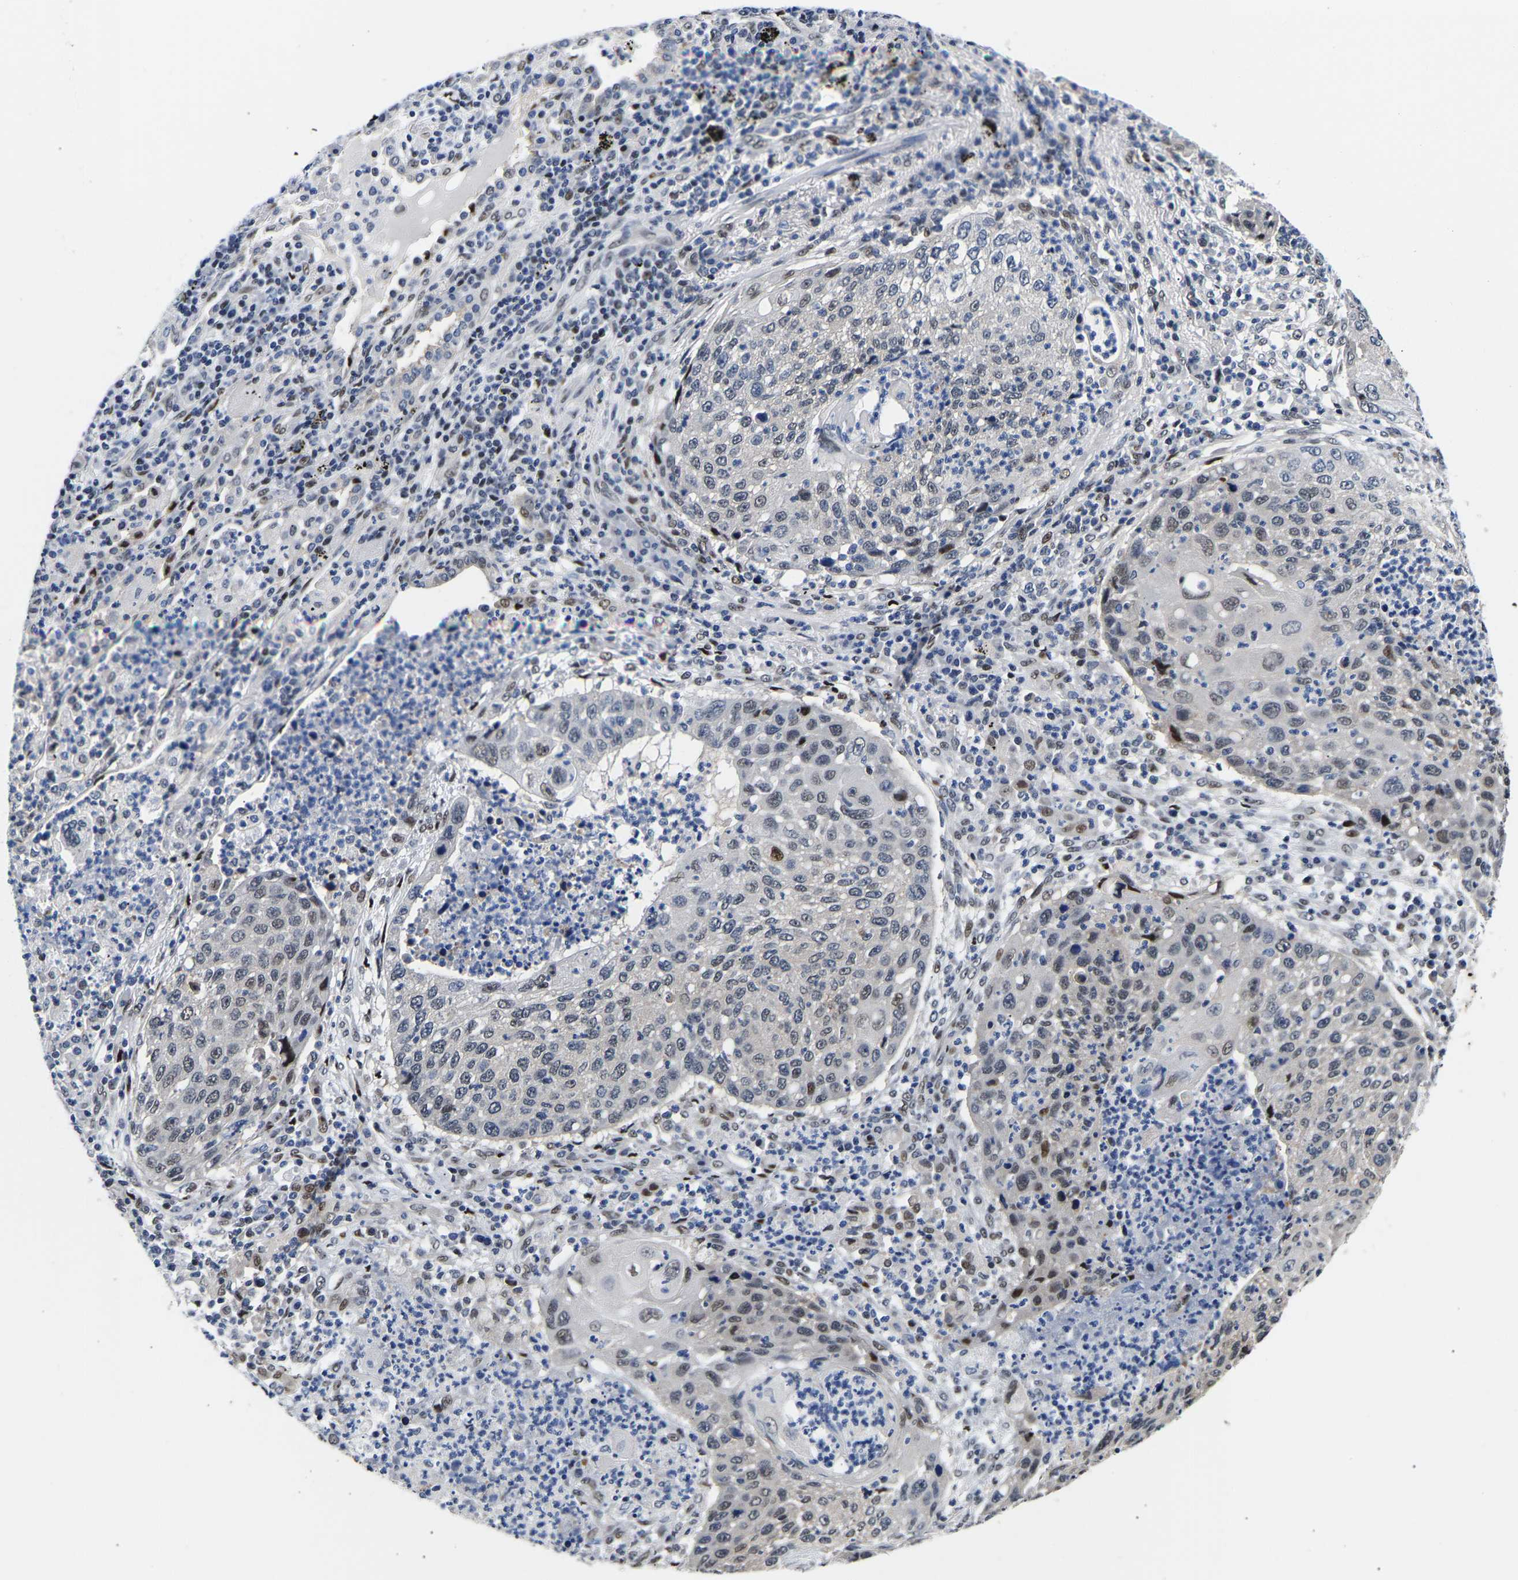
{"staining": {"intensity": "strong", "quantity": "<25%", "location": "nuclear"}, "tissue": "lung cancer", "cell_type": "Tumor cells", "image_type": "cancer", "snomed": [{"axis": "morphology", "description": "Squamous cell carcinoma, NOS"}, {"axis": "topography", "description": "Lung"}], "caption": "DAB immunohistochemical staining of human lung cancer displays strong nuclear protein staining in about <25% of tumor cells. The staining was performed using DAB, with brown indicating positive protein expression. Nuclei are stained blue with hematoxylin.", "gene": "PTRHD1", "patient": {"sex": "female", "age": 63}}